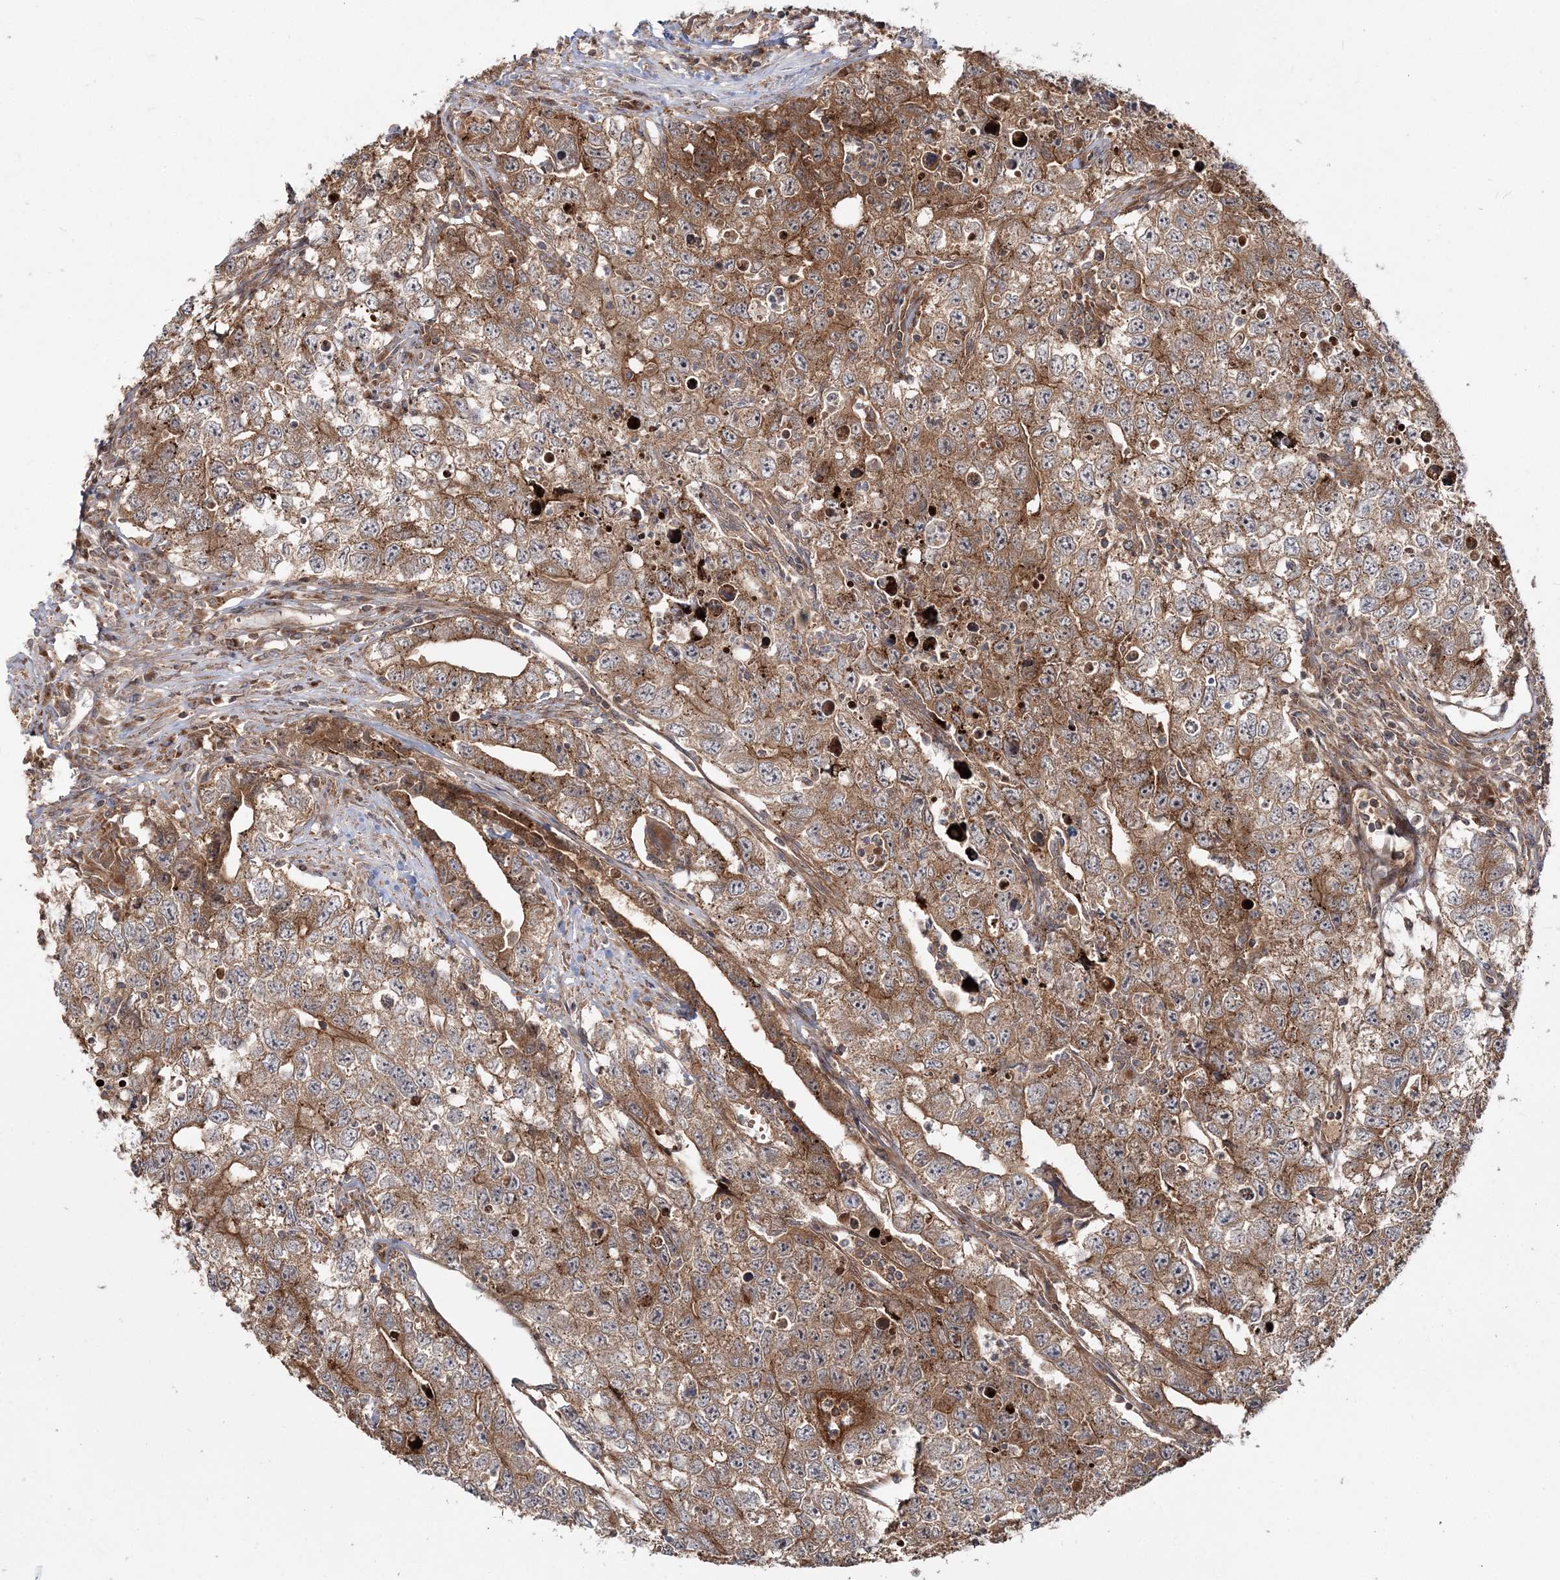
{"staining": {"intensity": "moderate", "quantity": ">75%", "location": "cytoplasmic/membranous"}, "tissue": "testis cancer", "cell_type": "Tumor cells", "image_type": "cancer", "snomed": [{"axis": "morphology", "description": "Seminoma, NOS"}, {"axis": "morphology", "description": "Carcinoma, Embryonal, NOS"}, {"axis": "topography", "description": "Testis"}], "caption": "The immunohistochemical stain highlights moderate cytoplasmic/membranous positivity in tumor cells of seminoma (testis) tissue. (Brightfield microscopy of DAB IHC at high magnification).", "gene": "MOCS2", "patient": {"sex": "male", "age": 43}}